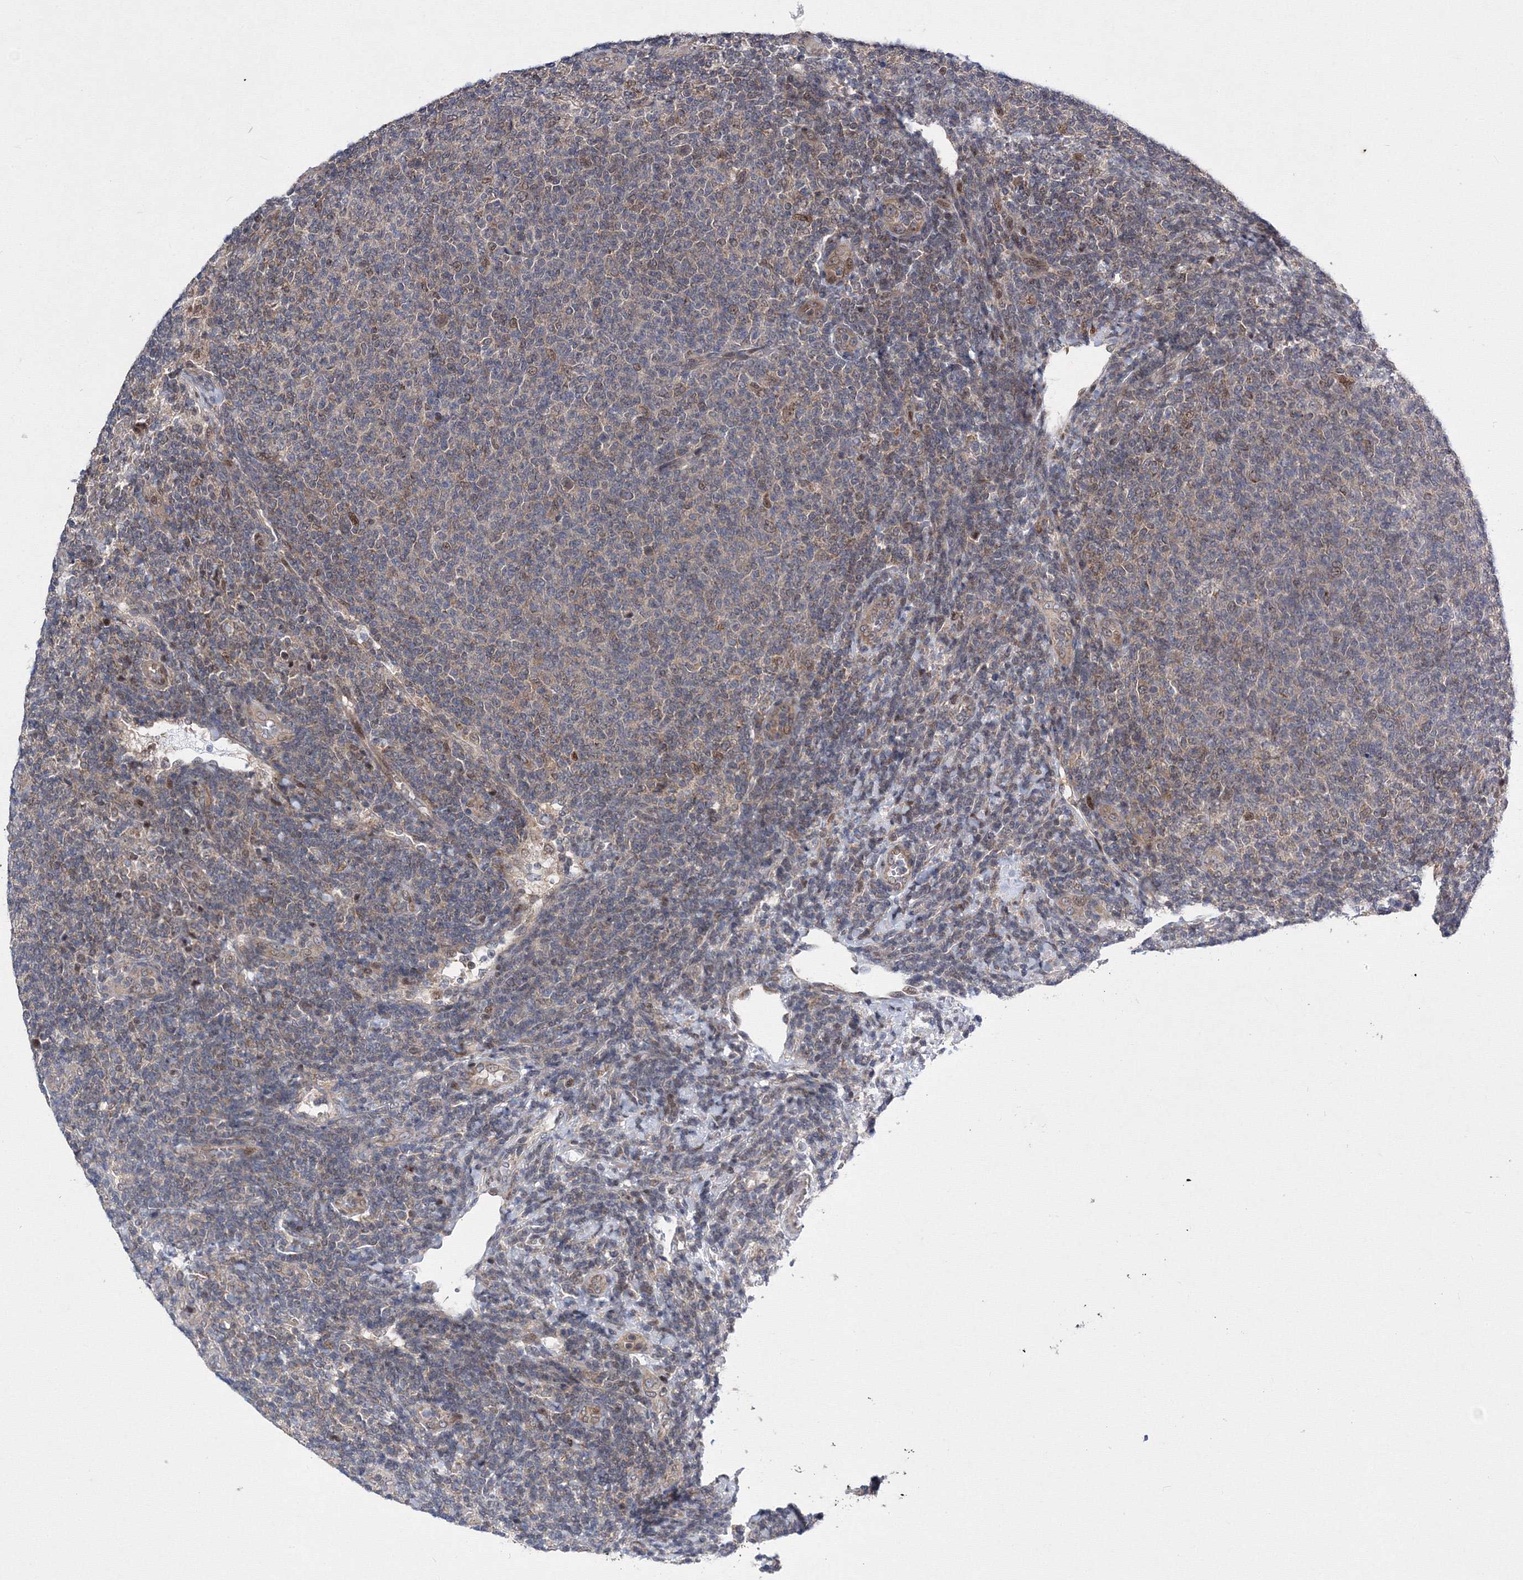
{"staining": {"intensity": "weak", "quantity": "<25%", "location": "cytoplasmic/membranous,nuclear"}, "tissue": "lymphoma", "cell_type": "Tumor cells", "image_type": "cancer", "snomed": [{"axis": "morphology", "description": "Malignant lymphoma, non-Hodgkin's type, Low grade"}, {"axis": "topography", "description": "Lymph node"}], "caption": "This micrograph is of malignant lymphoma, non-Hodgkin's type (low-grade) stained with immunohistochemistry to label a protein in brown with the nuclei are counter-stained blue. There is no staining in tumor cells.", "gene": "GPN1", "patient": {"sex": "male", "age": 66}}